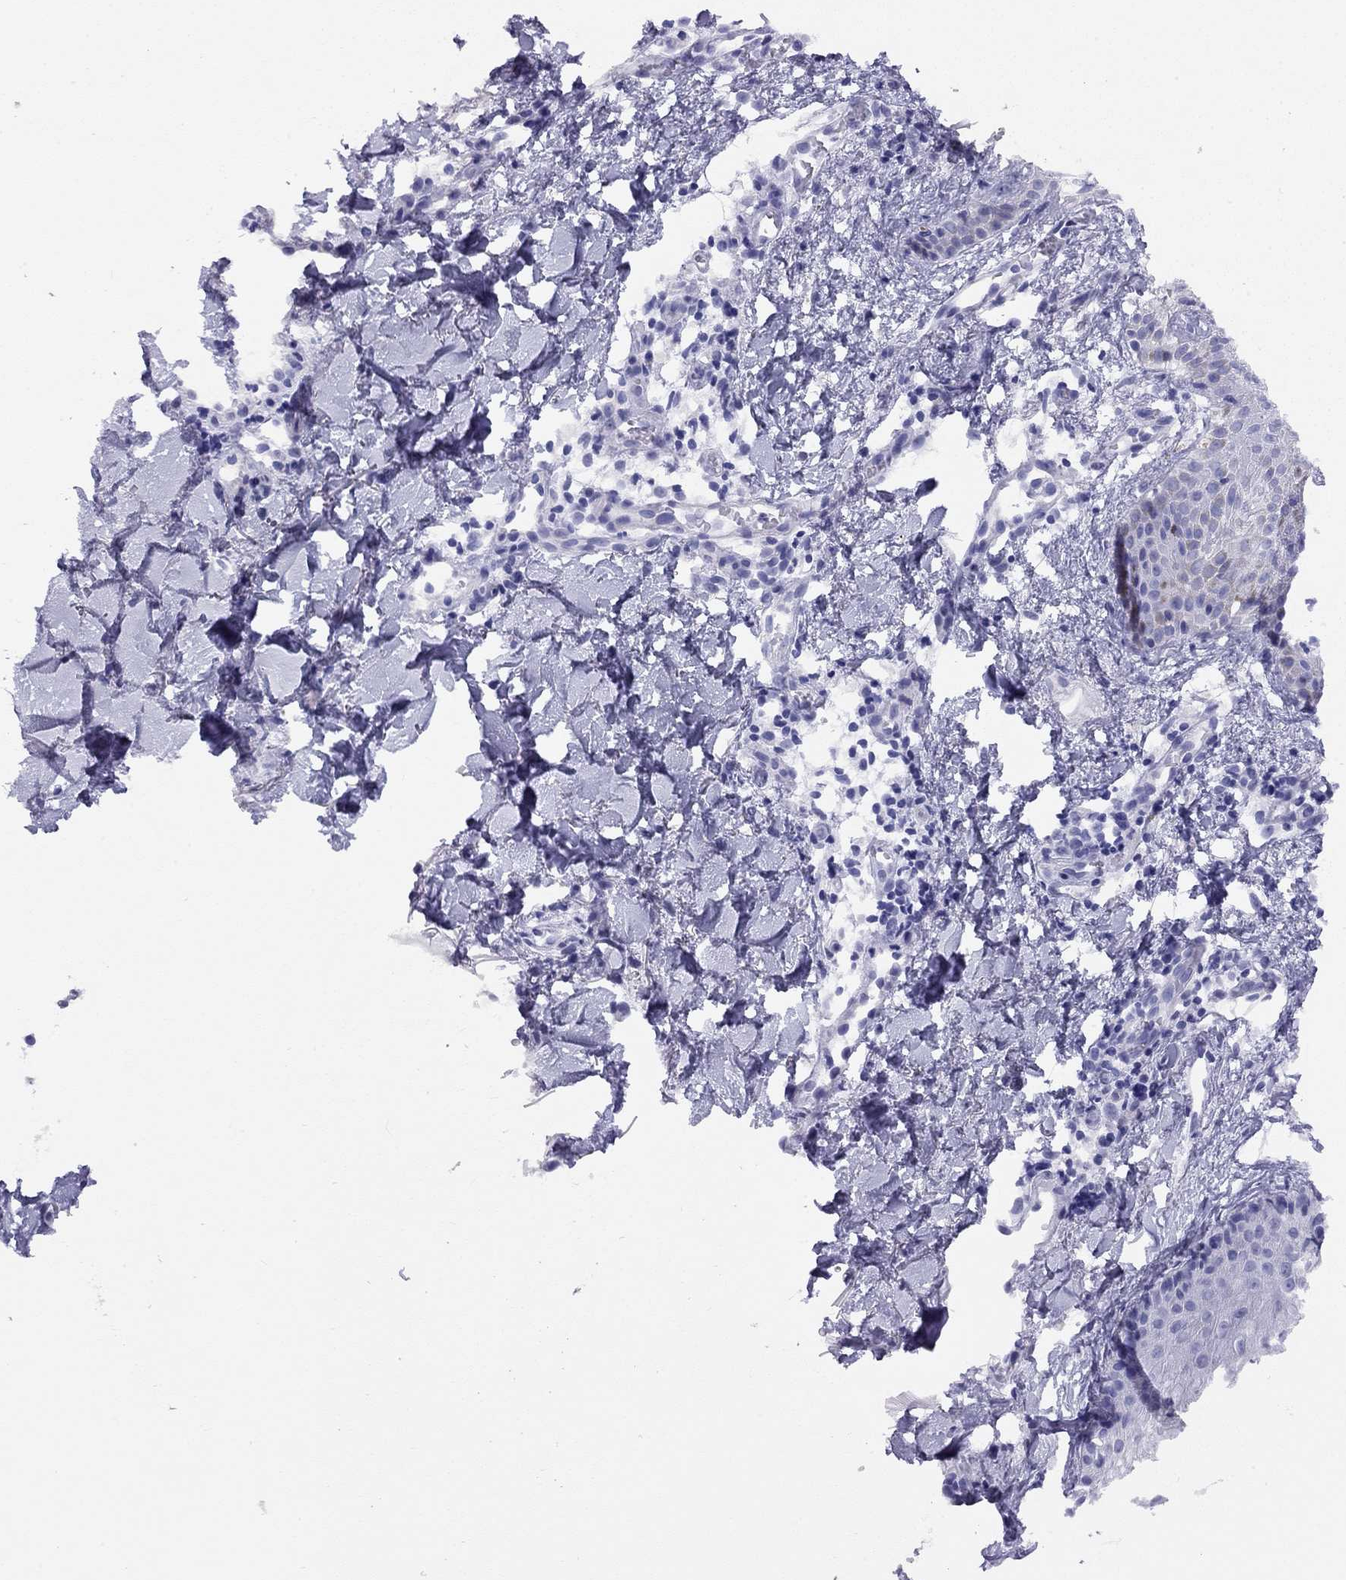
{"staining": {"intensity": "negative", "quantity": "none", "location": "none"}, "tissue": "melanoma", "cell_type": "Tumor cells", "image_type": "cancer", "snomed": [{"axis": "morphology", "description": "Malignant melanoma, NOS"}, {"axis": "topography", "description": "Skin"}], "caption": "Image shows no protein staining in tumor cells of malignant melanoma tissue.", "gene": "LRIT2", "patient": {"sex": "male", "age": 51}}